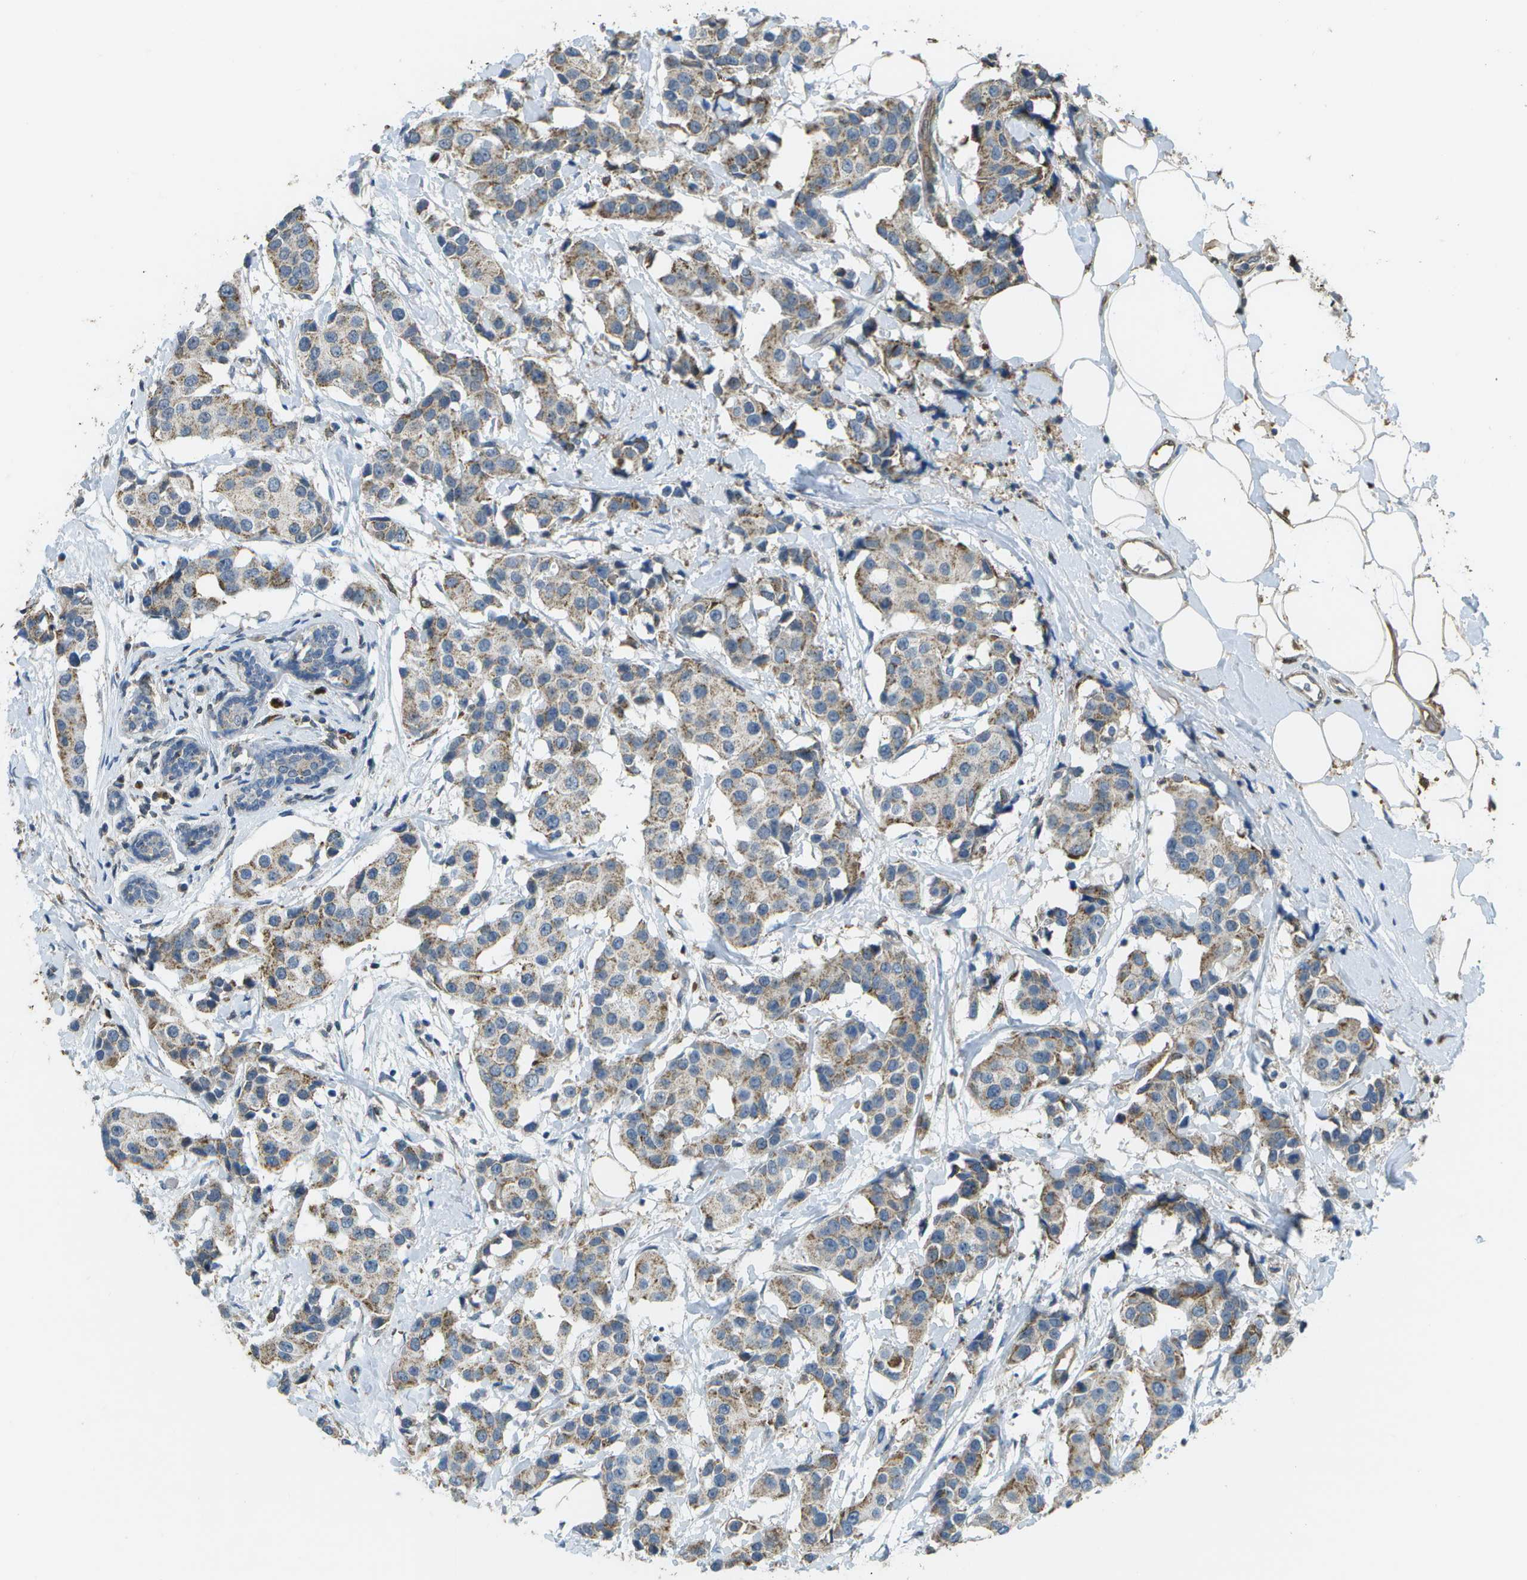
{"staining": {"intensity": "weak", "quantity": ">75%", "location": "cytoplasmic/membranous"}, "tissue": "breast cancer", "cell_type": "Tumor cells", "image_type": "cancer", "snomed": [{"axis": "morphology", "description": "Normal tissue, NOS"}, {"axis": "morphology", "description": "Duct carcinoma"}, {"axis": "topography", "description": "Breast"}], "caption": "A photomicrograph showing weak cytoplasmic/membranous staining in about >75% of tumor cells in breast cancer, as visualized by brown immunohistochemical staining.", "gene": "CACHD1", "patient": {"sex": "female", "age": 39}}